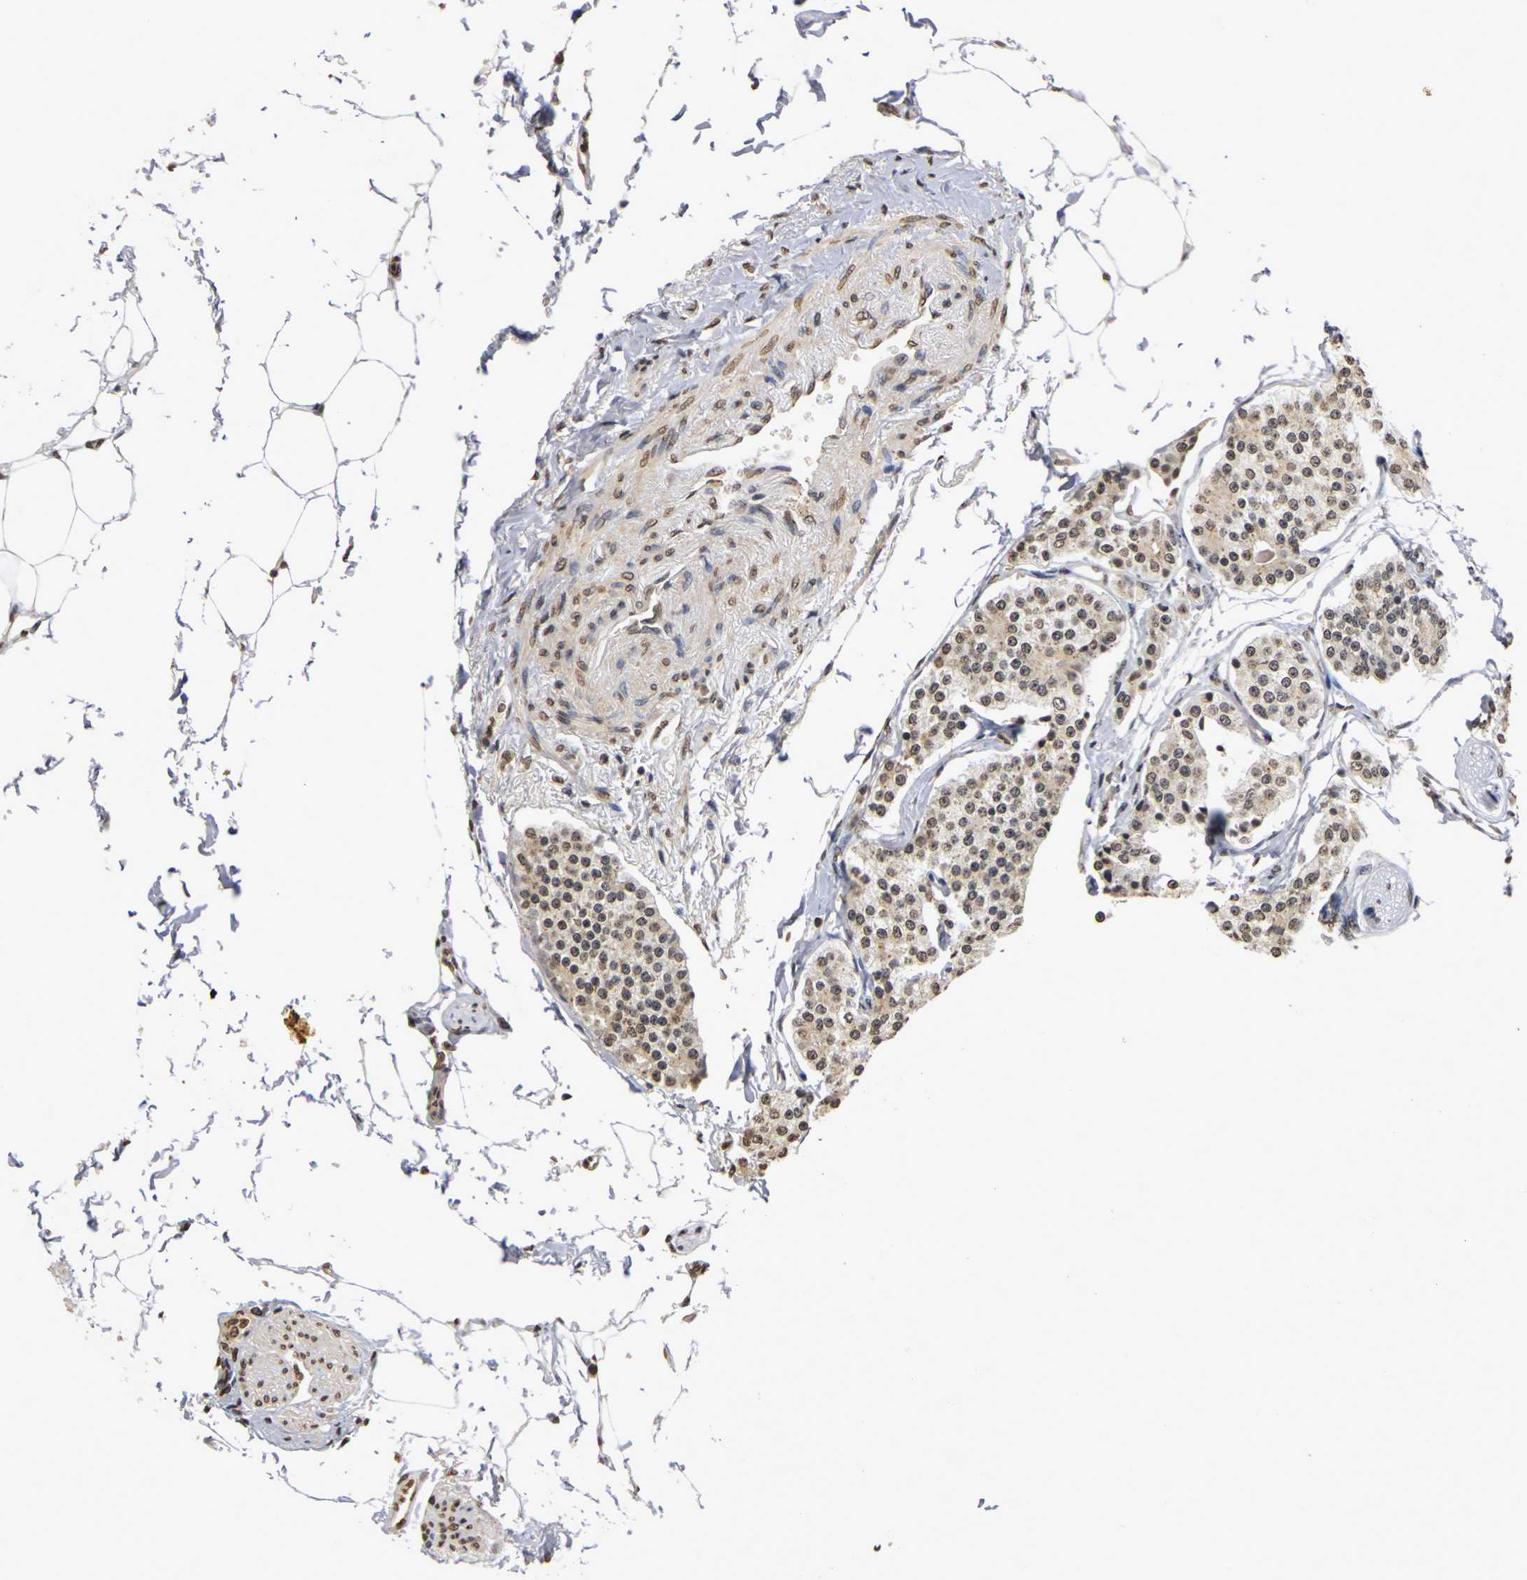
{"staining": {"intensity": "weak", "quantity": "25%-75%", "location": "nuclear"}, "tissue": "carcinoid", "cell_type": "Tumor cells", "image_type": "cancer", "snomed": [{"axis": "morphology", "description": "Carcinoid, malignant, NOS"}, {"axis": "topography", "description": "Colon"}], "caption": "This photomicrograph demonstrates immunohistochemistry (IHC) staining of carcinoid, with low weak nuclear staining in about 25%-75% of tumor cells.", "gene": "ERCC2", "patient": {"sex": "female", "age": 61}}